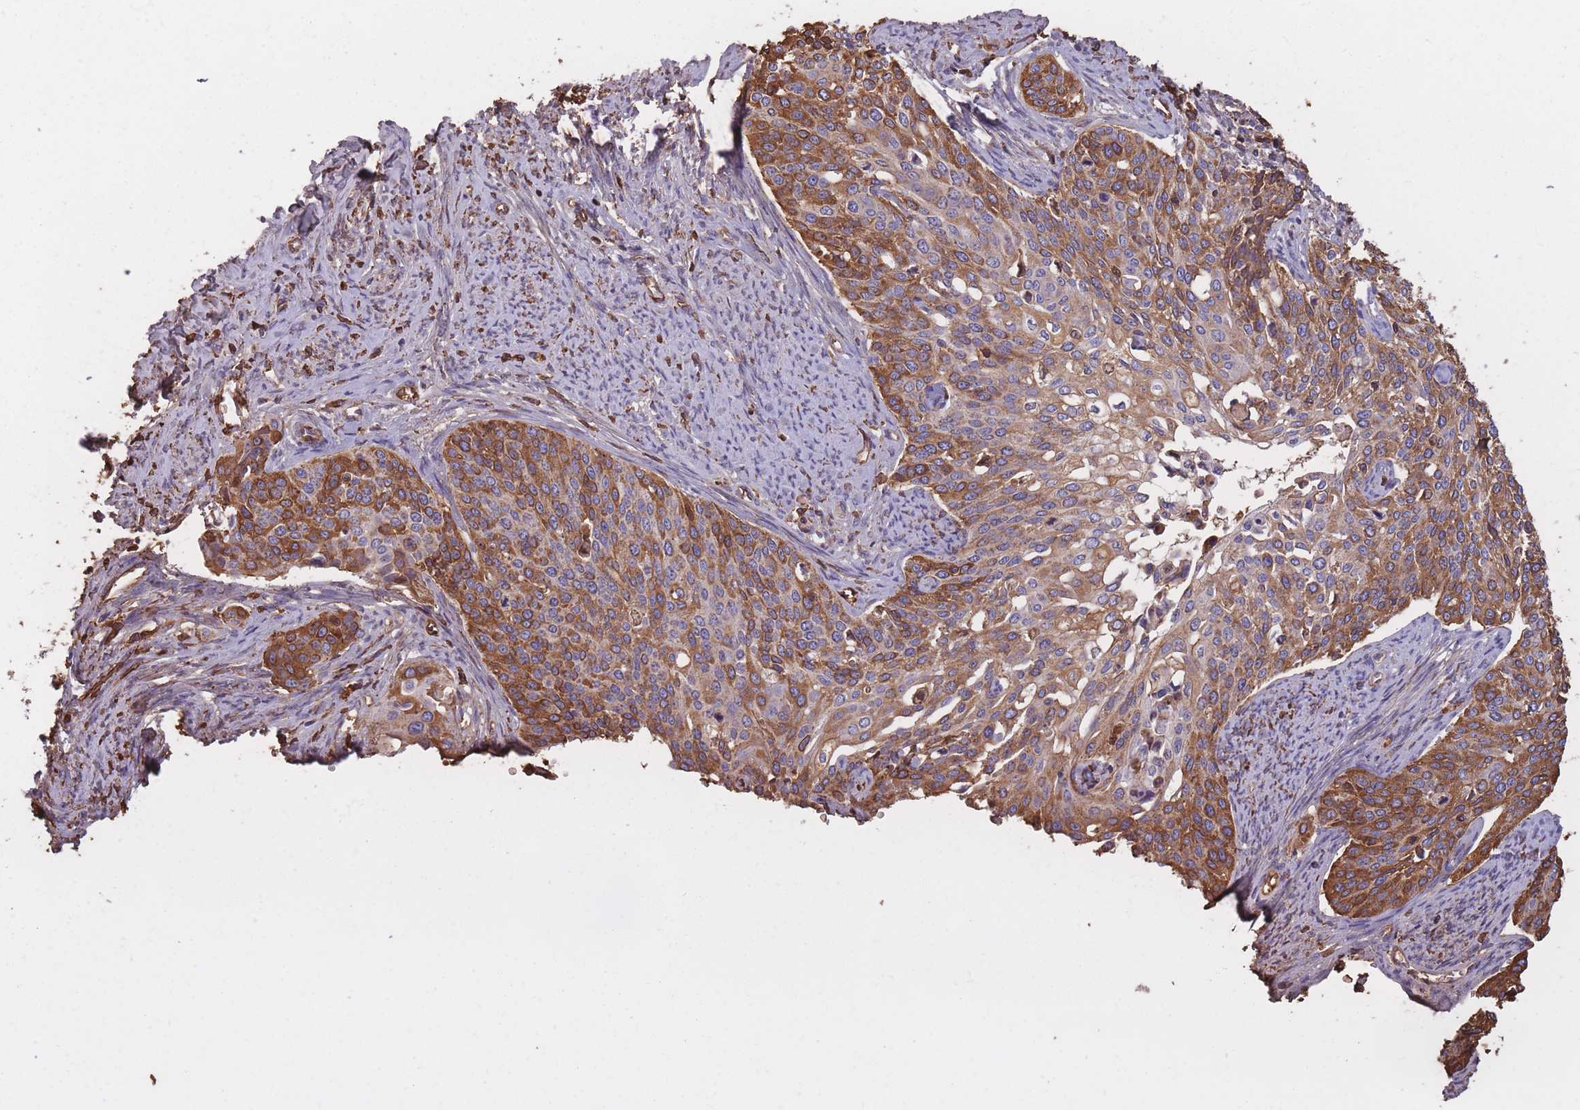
{"staining": {"intensity": "moderate", "quantity": ">75%", "location": "cytoplasmic/membranous"}, "tissue": "cervical cancer", "cell_type": "Tumor cells", "image_type": "cancer", "snomed": [{"axis": "morphology", "description": "Squamous cell carcinoma, NOS"}, {"axis": "topography", "description": "Cervix"}], "caption": "Immunohistochemistry image of cervical cancer stained for a protein (brown), which demonstrates medium levels of moderate cytoplasmic/membranous expression in about >75% of tumor cells.", "gene": "KAT2A", "patient": {"sex": "female", "age": 44}}